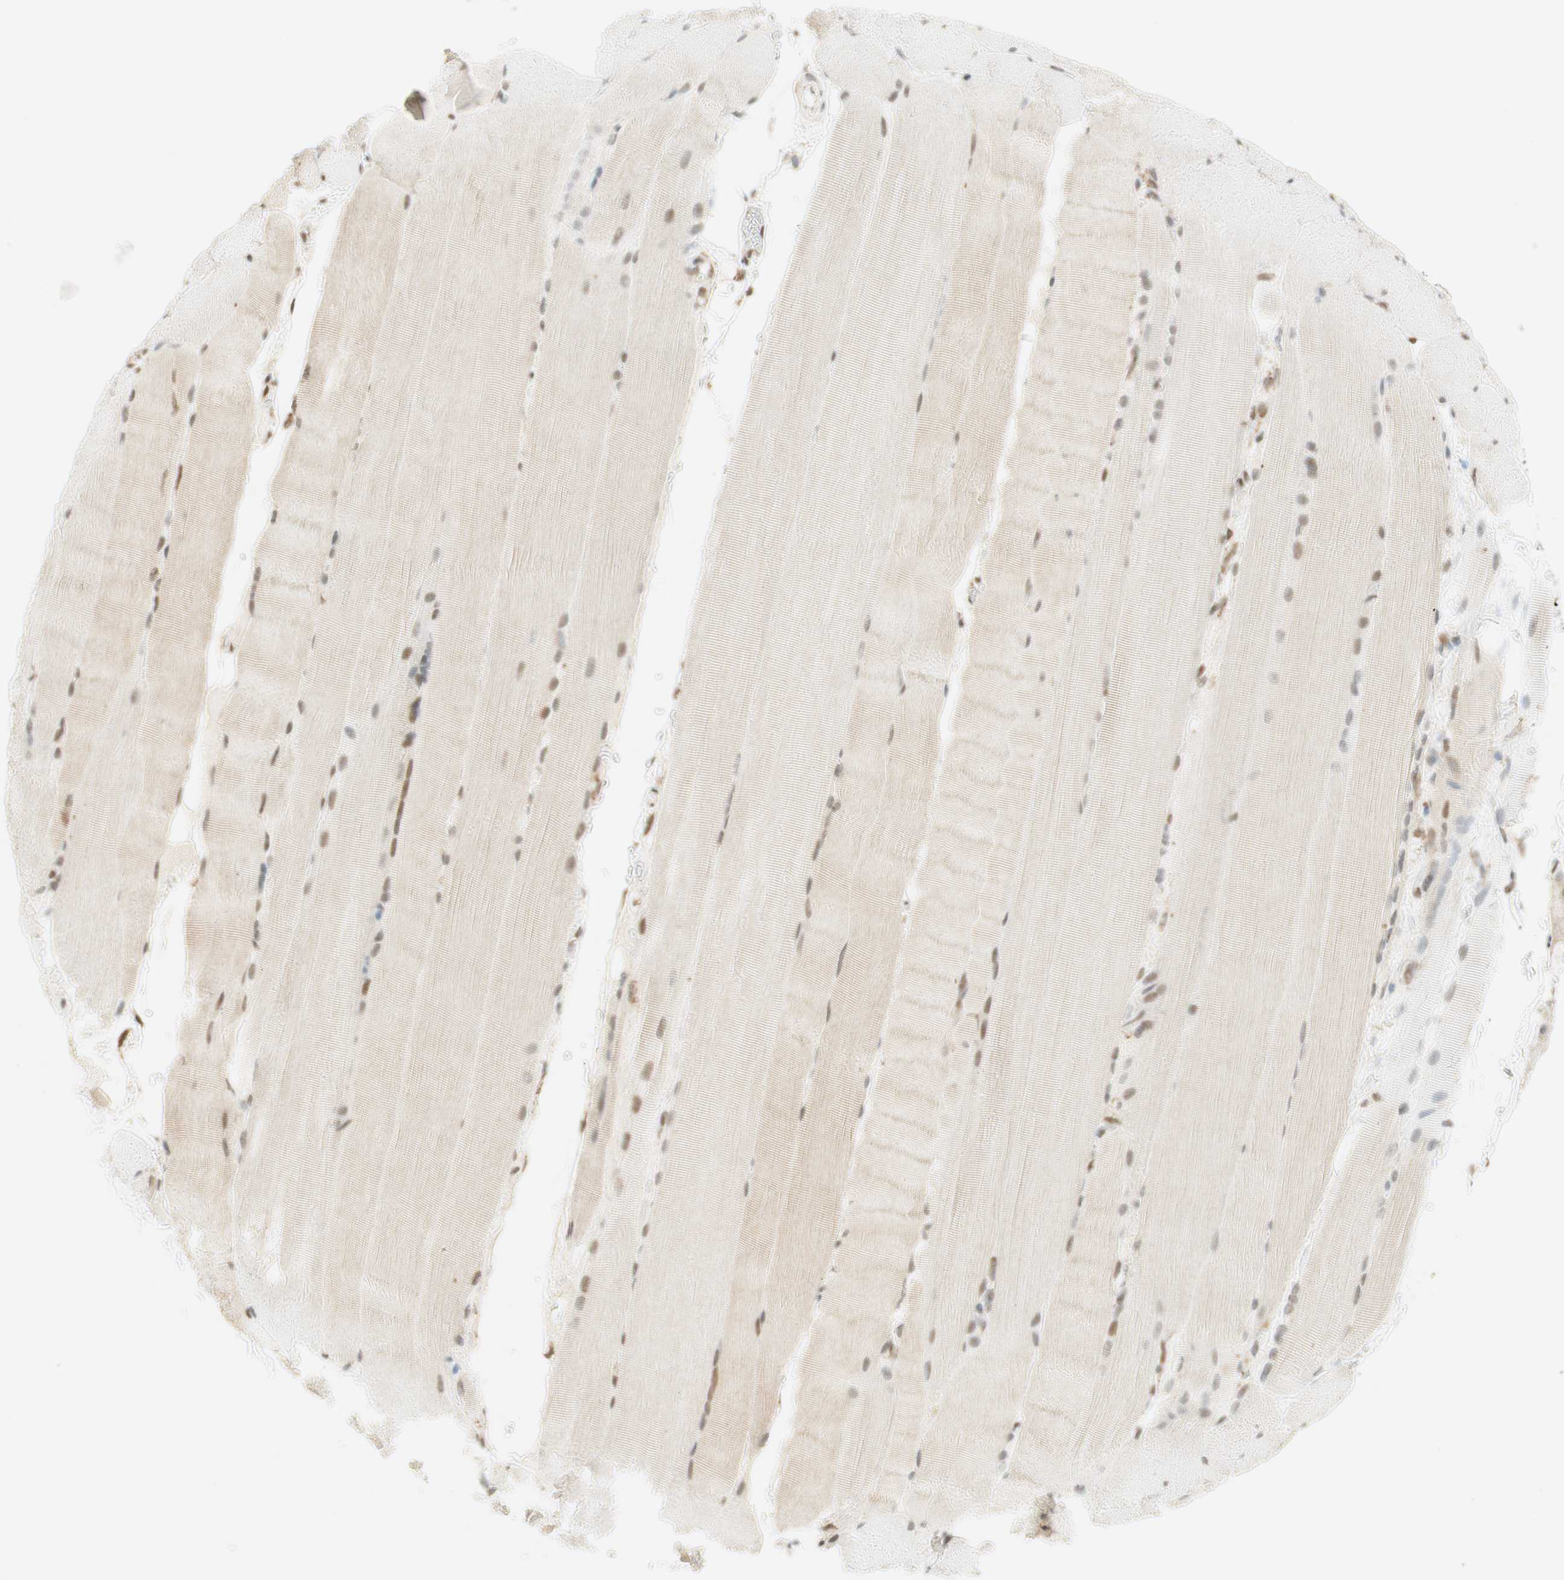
{"staining": {"intensity": "weak", "quantity": ">75%", "location": "nuclear"}, "tissue": "skeletal muscle", "cell_type": "Myocytes", "image_type": "normal", "snomed": [{"axis": "morphology", "description": "Normal tissue, NOS"}, {"axis": "topography", "description": "Skin"}, {"axis": "topography", "description": "Skeletal muscle"}], "caption": "Weak nuclear protein expression is appreciated in approximately >75% of myocytes in skeletal muscle. (IHC, brightfield microscopy, high magnification).", "gene": "ZNF782", "patient": {"sex": "male", "age": 83}}